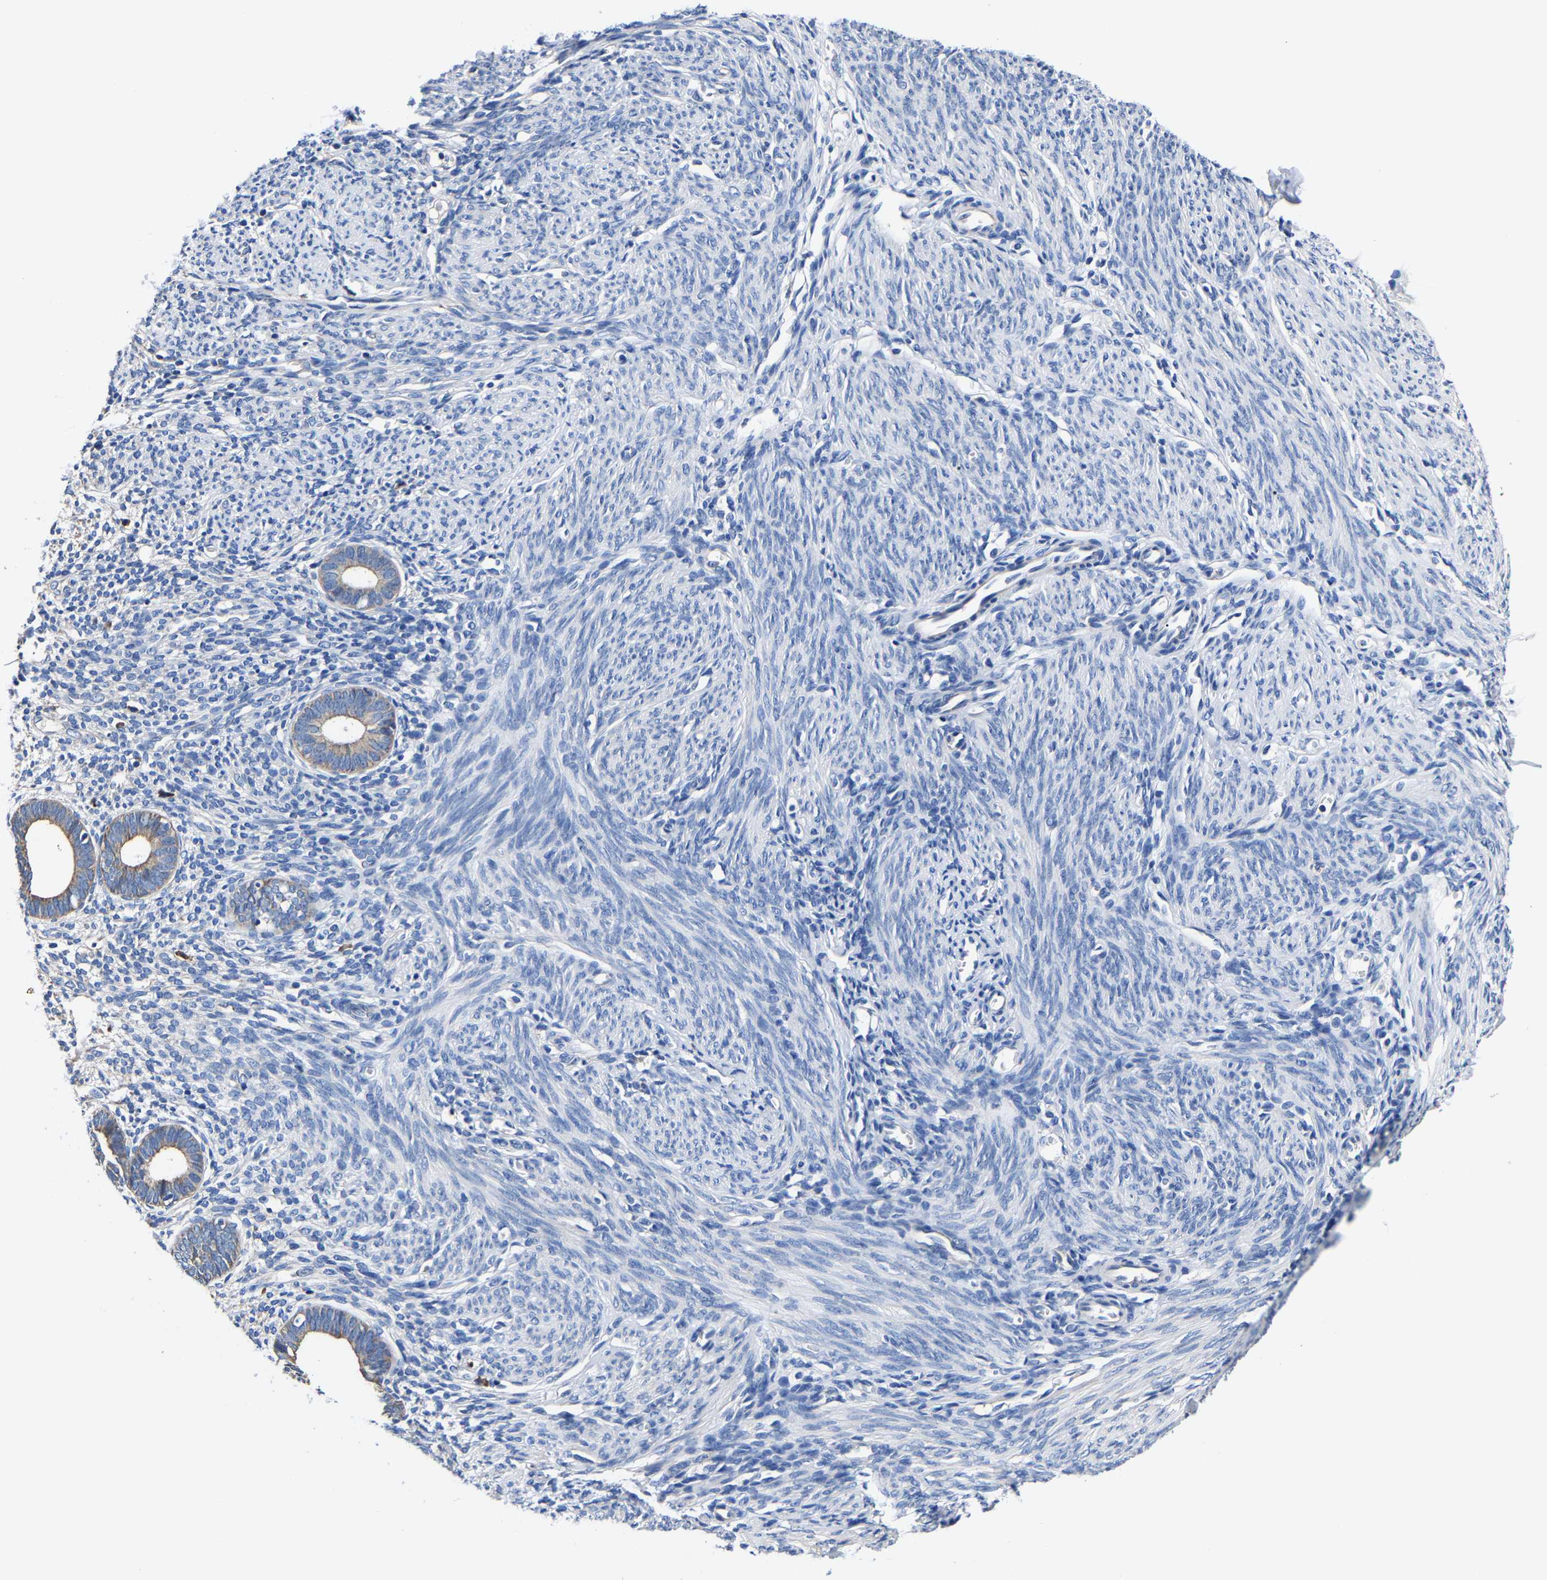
{"staining": {"intensity": "negative", "quantity": "none", "location": "none"}, "tissue": "endometrium", "cell_type": "Cells in endometrial stroma", "image_type": "normal", "snomed": [{"axis": "morphology", "description": "Normal tissue, NOS"}, {"axis": "morphology", "description": "Adenocarcinoma, NOS"}, {"axis": "topography", "description": "Endometrium"}], "caption": "DAB immunohistochemical staining of benign human endometrium demonstrates no significant positivity in cells in endometrial stroma.", "gene": "SRPK2", "patient": {"sex": "female", "age": 57}}